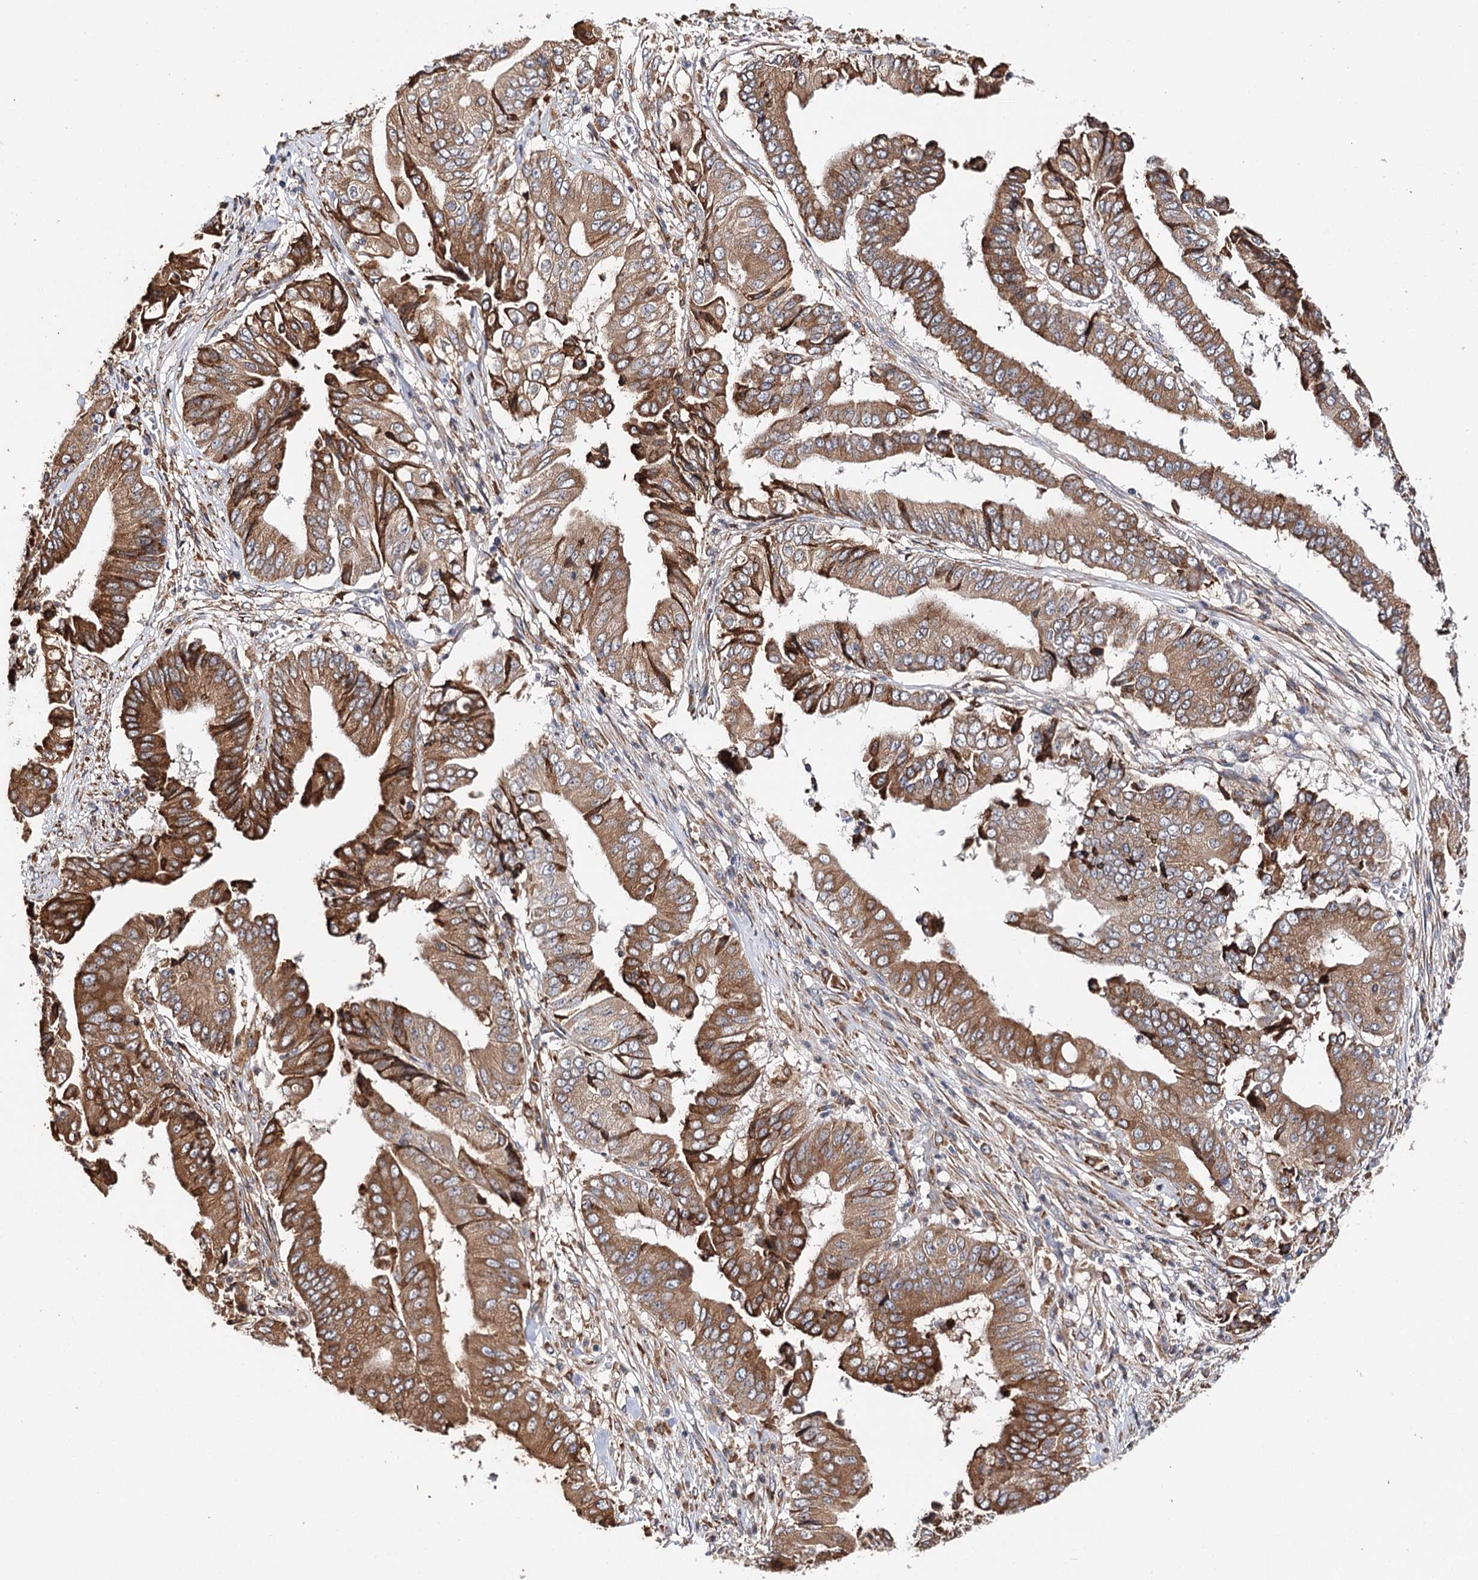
{"staining": {"intensity": "strong", "quantity": ">75%", "location": "cytoplasmic/membranous"}, "tissue": "pancreatic cancer", "cell_type": "Tumor cells", "image_type": "cancer", "snomed": [{"axis": "morphology", "description": "Adenocarcinoma, NOS"}, {"axis": "topography", "description": "Pancreas"}], "caption": "Immunohistochemical staining of pancreatic adenocarcinoma displays high levels of strong cytoplasmic/membranous protein staining in approximately >75% of tumor cells.", "gene": "VEGFA", "patient": {"sex": "female", "age": 77}}